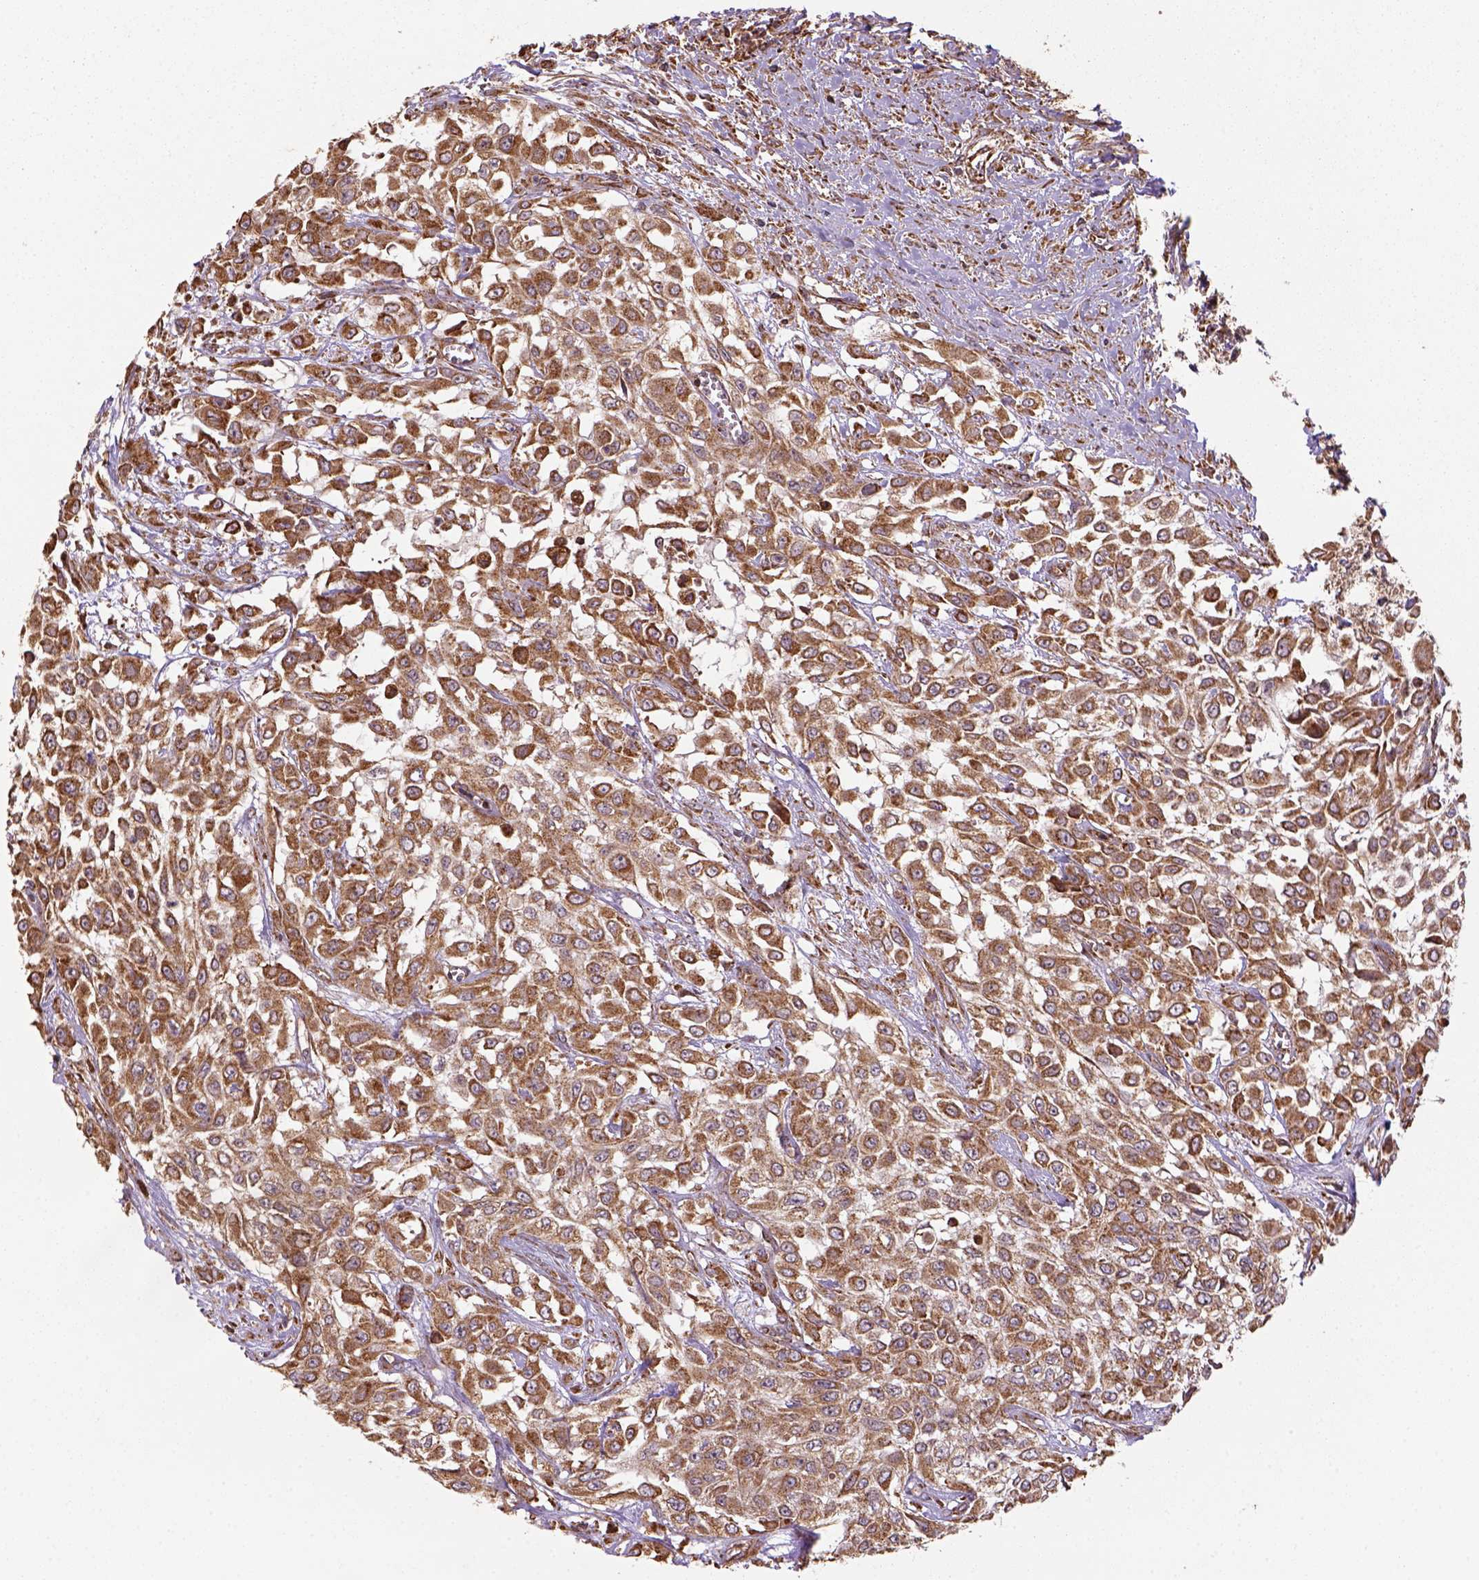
{"staining": {"intensity": "moderate", "quantity": ">75%", "location": "cytoplasmic/membranous"}, "tissue": "urothelial cancer", "cell_type": "Tumor cells", "image_type": "cancer", "snomed": [{"axis": "morphology", "description": "Urothelial carcinoma, High grade"}, {"axis": "topography", "description": "Urinary bladder"}], "caption": "High-grade urothelial carcinoma stained with a brown dye shows moderate cytoplasmic/membranous positive expression in about >75% of tumor cells.", "gene": "MAPK8IP3", "patient": {"sex": "male", "age": 57}}